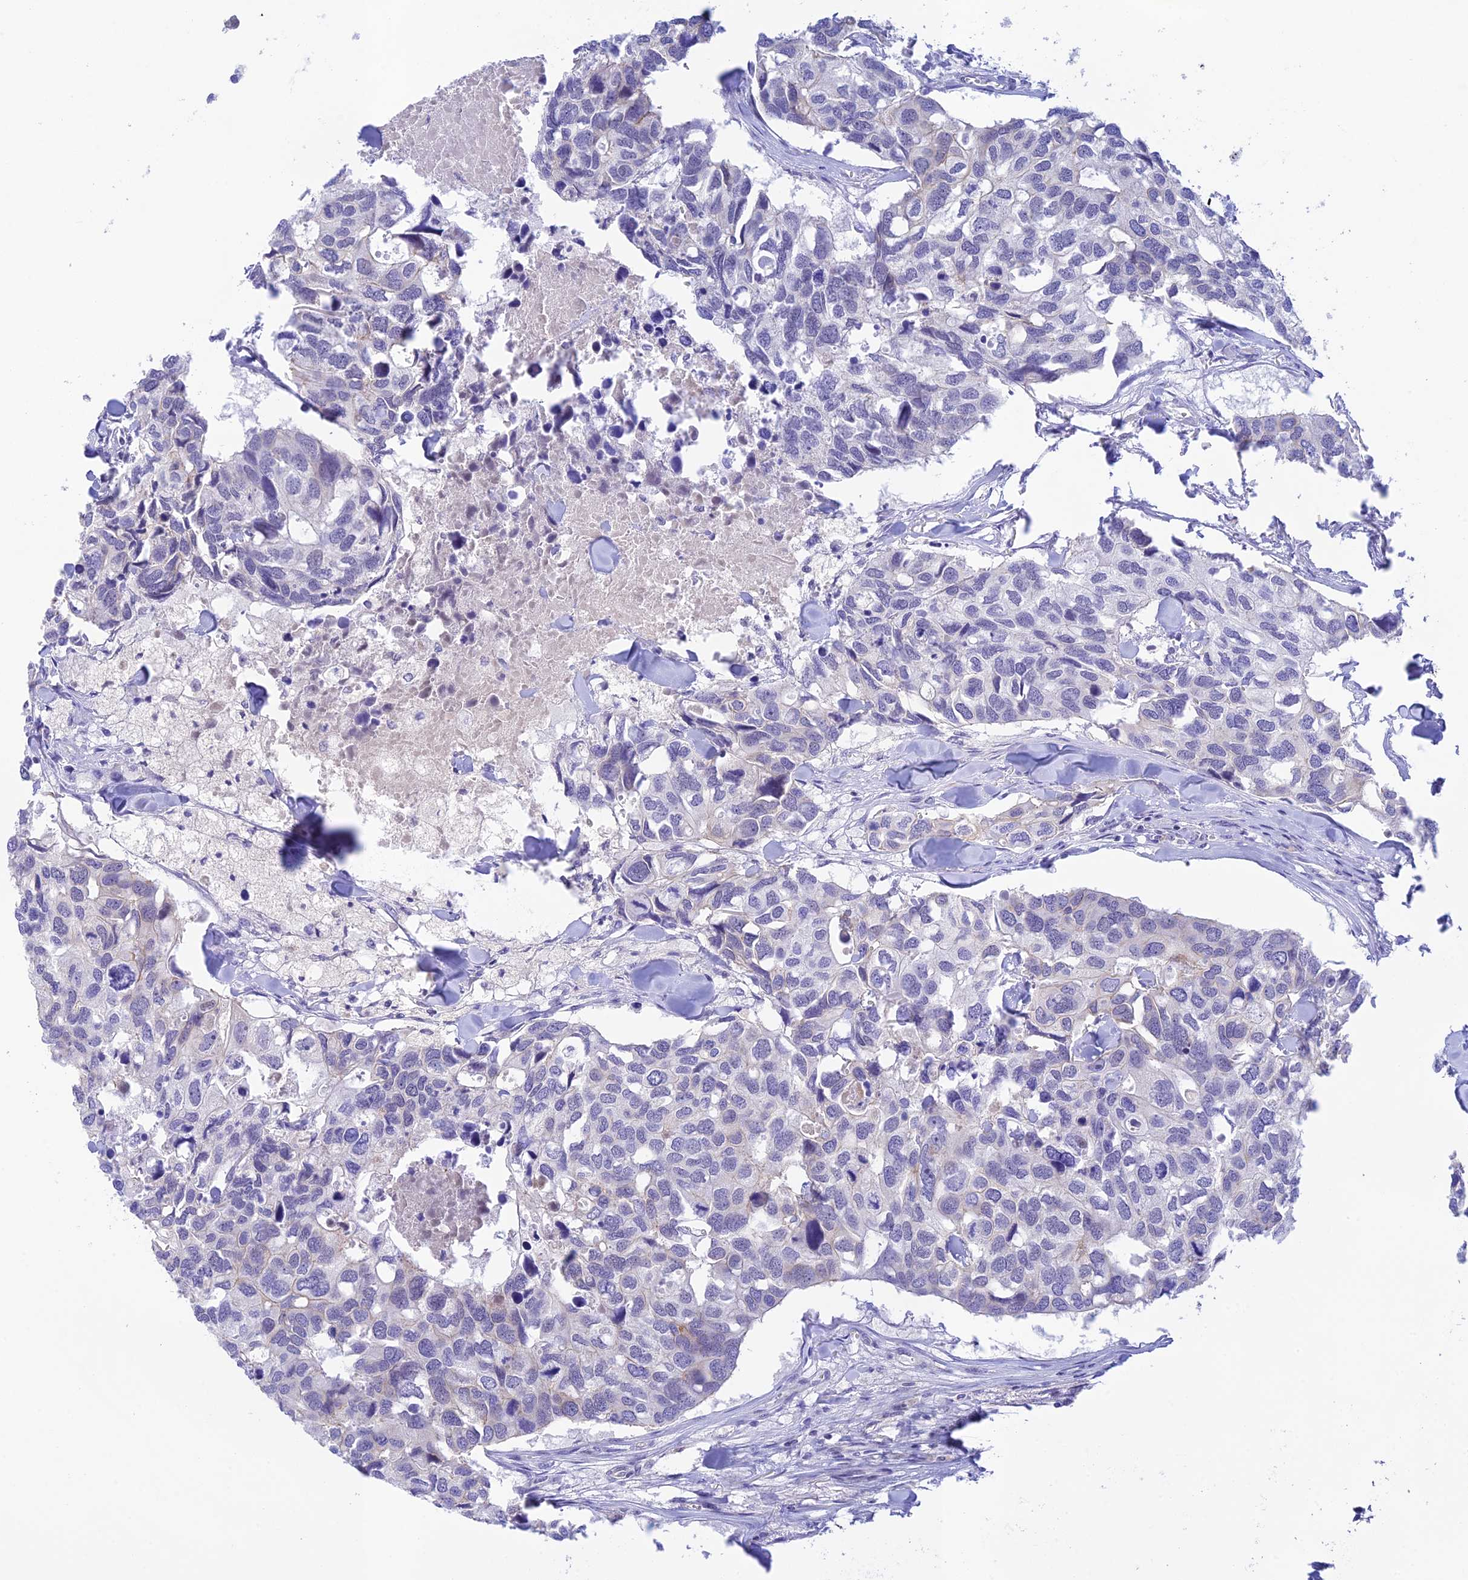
{"staining": {"intensity": "negative", "quantity": "none", "location": "none"}, "tissue": "breast cancer", "cell_type": "Tumor cells", "image_type": "cancer", "snomed": [{"axis": "morphology", "description": "Duct carcinoma"}, {"axis": "topography", "description": "Breast"}], "caption": "Infiltrating ductal carcinoma (breast) was stained to show a protein in brown. There is no significant staining in tumor cells.", "gene": "THAP11", "patient": {"sex": "female", "age": 83}}